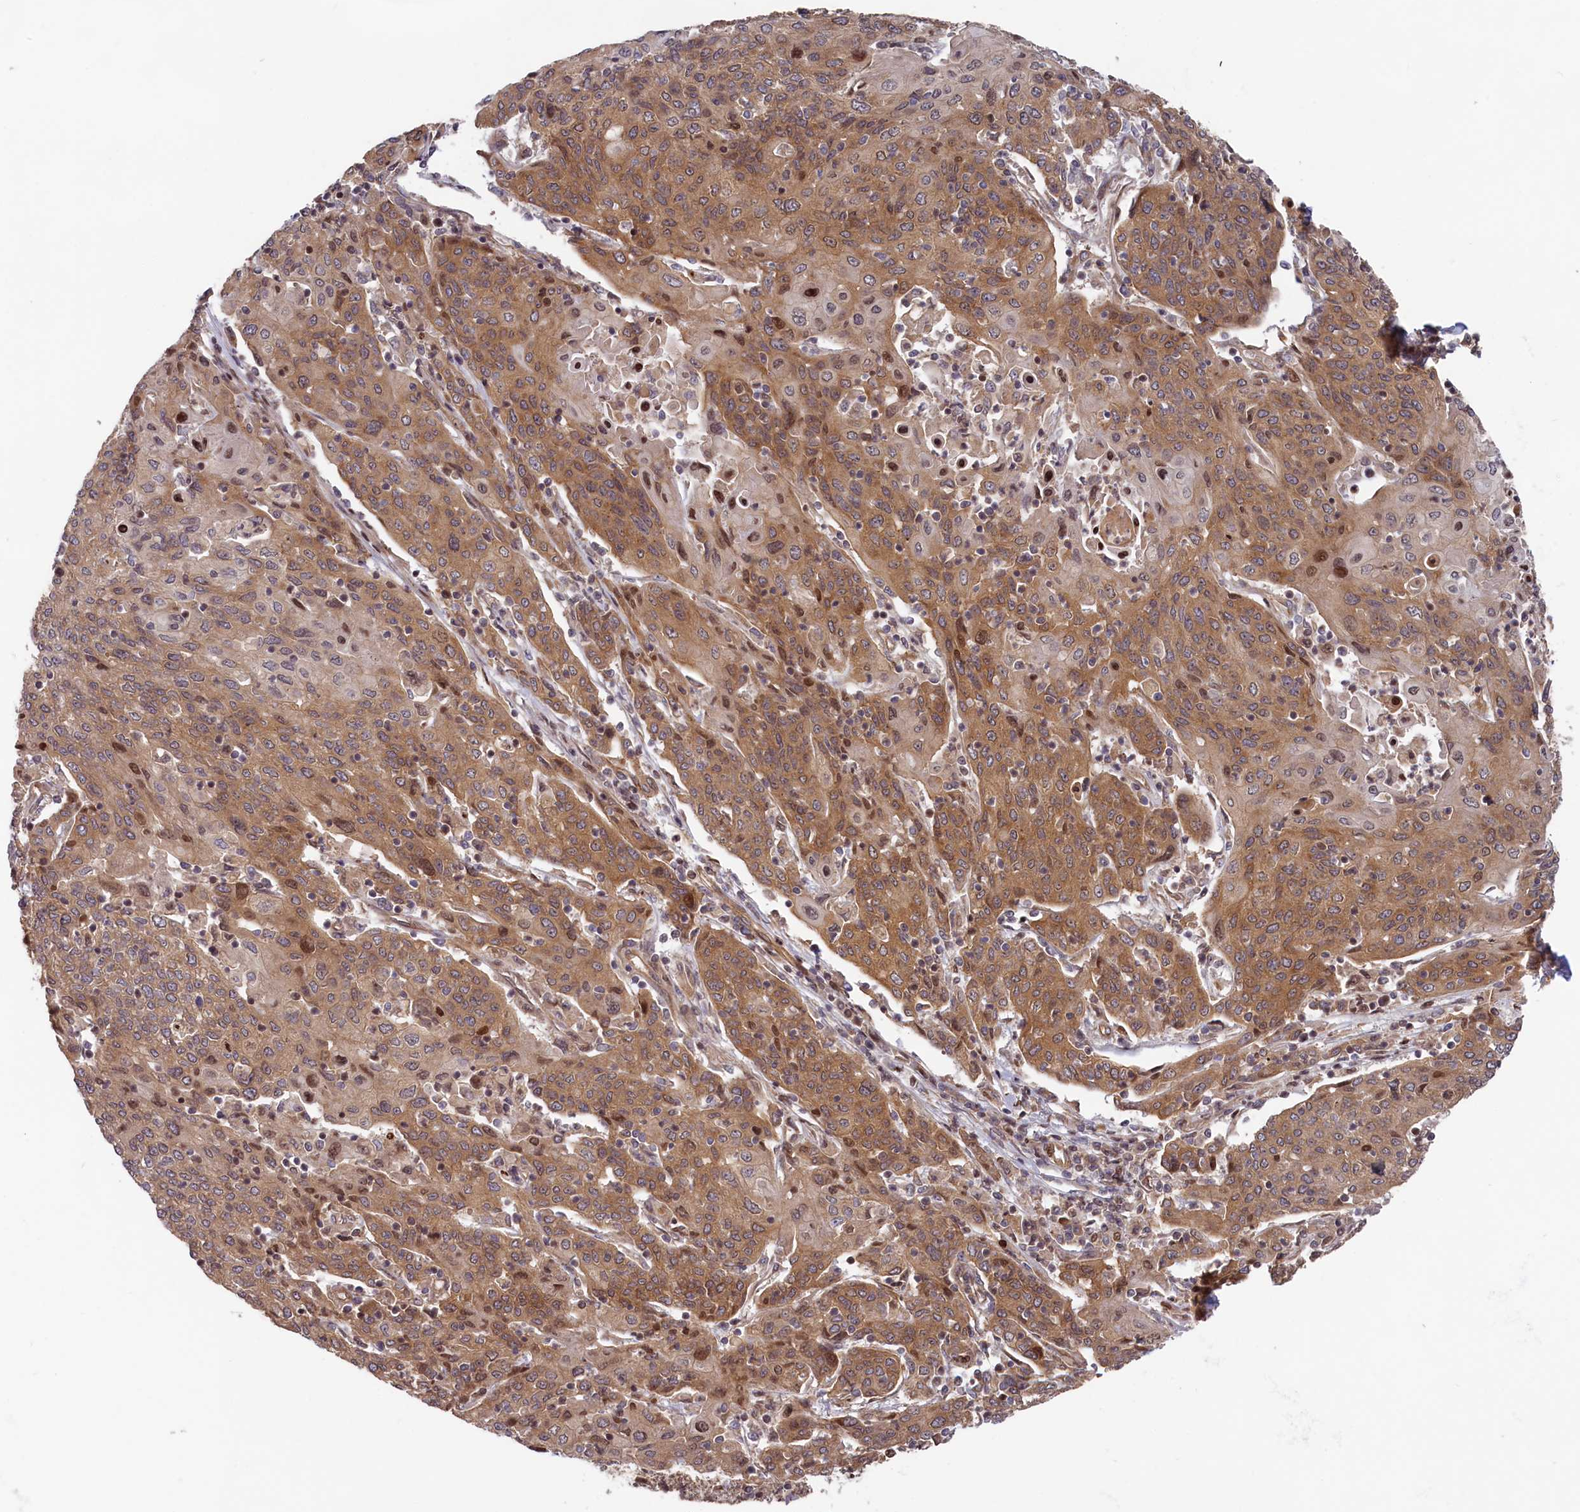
{"staining": {"intensity": "moderate", "quantity": ">75%", "location": "cytoplasmic/membranous"}, "tissue": "cervical cancer", "cell_type": "Tumor cells", "image_type": "cancer", "snomed": [{"axis": "morphology", "description": "Squamous cell carcinoma, NOS"}, {"axis": "topography", "description": "Cervix"}], "caption": "Immunohistochemistry (IHC) (DAB (3,3'-diaminobenzidine)) staining of human cervical cancer (squamous cell carcinoma) shows moderate cytoplasmic/membranous protein staining in approximately >75% of tumor cells.", "gene": "CEP44", "patient": {"sex": "female", "age": 67}}